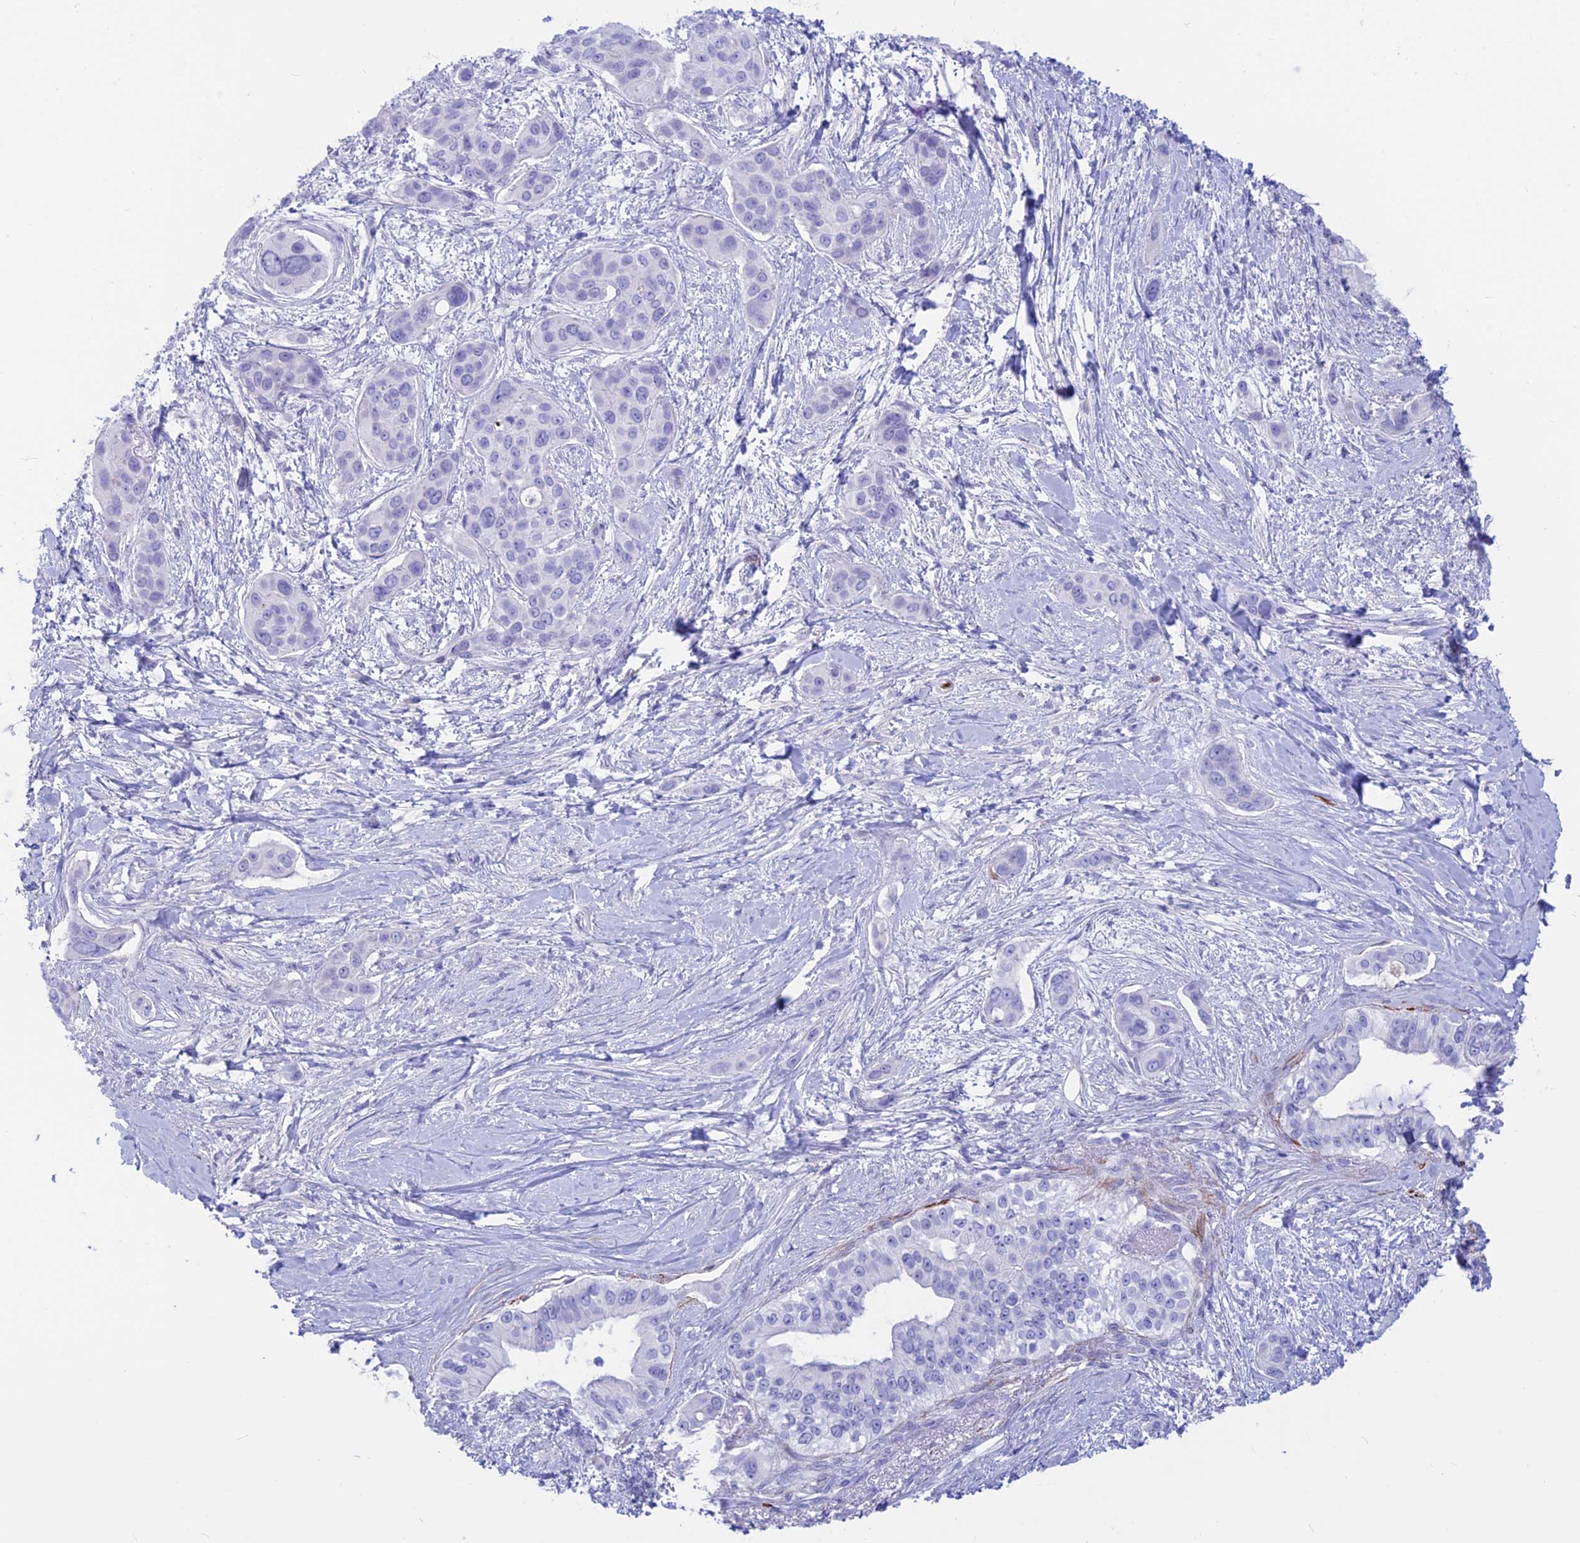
{"staining": {"intensity": "negative", "quantity": "none", "location": "none"}, "tissue": "pancreatic cancer", "cell_type": "Tumor cells", "image_type": "cancer", "snomed": [{"axis": "morphology", "description": "Adenocarcinoma, NOS"}, {"axis": "topography", "description": "Pancreas"}], "caption": "A histopathology image of pancreatic cancer (adenocarcinoma) stained for a protein displays no brown staining in tumor cells.", "gene": "GAPDHS", "patient": {"sex": "male", "age": 72}}